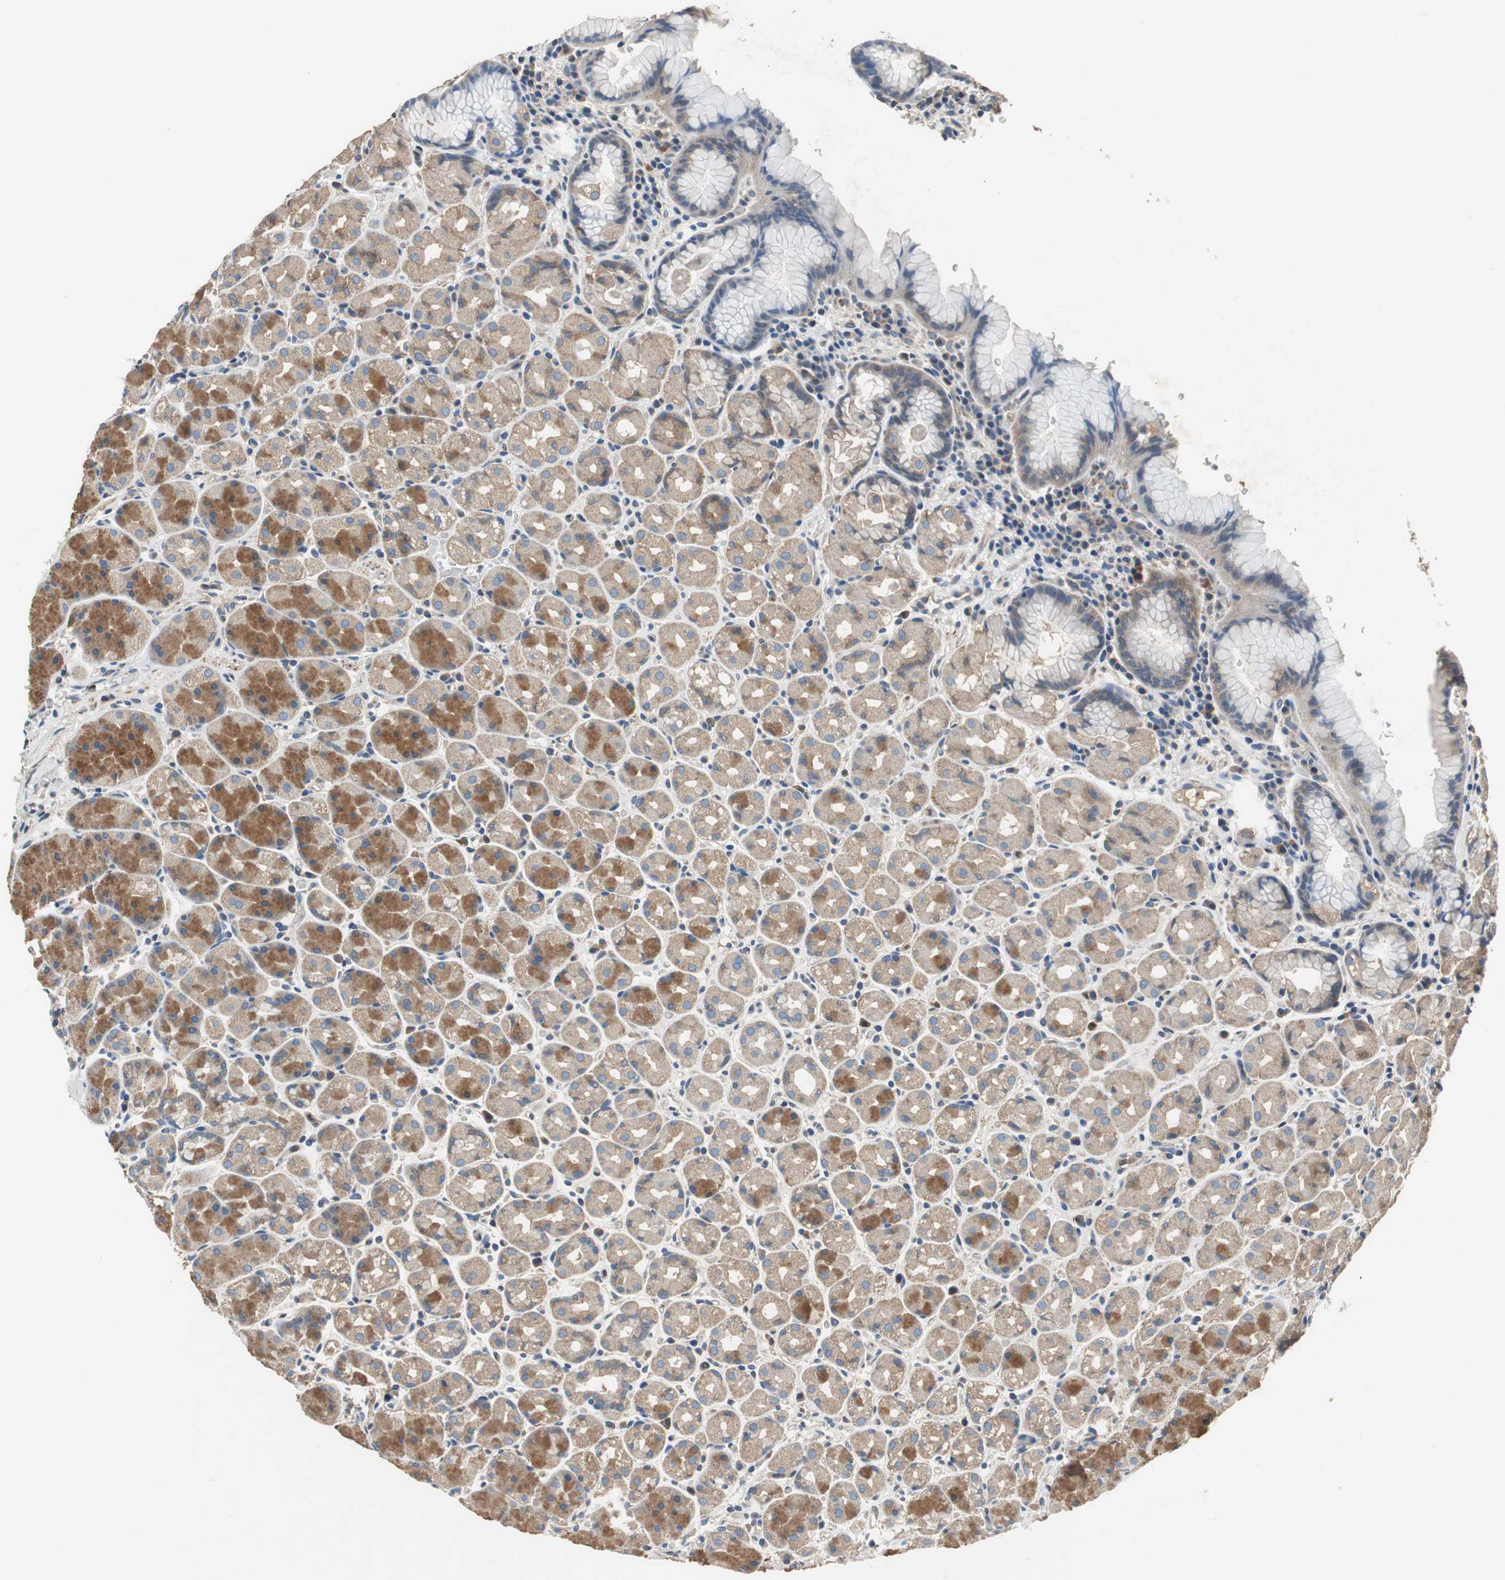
{"staining": {"intensity": "strong", "quantity": ">75%", "location": "cytoplasmic/membranous"}, "tissue": "stomach", "cell_type": "Glandular cells", "image_type": "normal", "snomed": [{"axis": "morphology", "description": "Normal tissue, NOS"}, {"axis": "topography", "description": "Stomach, lower"}], "caption": "Immunohistochemical staining of unremarkable stomach reveals high levels of strong cytoplasmic/membranous expression in approximately >75% of glandular cells. (brown staining indicates protein expression, while blue staining denotes nuclei).", "gene": "PI4KB", "patient": {"sex": "male", "age": 56}}